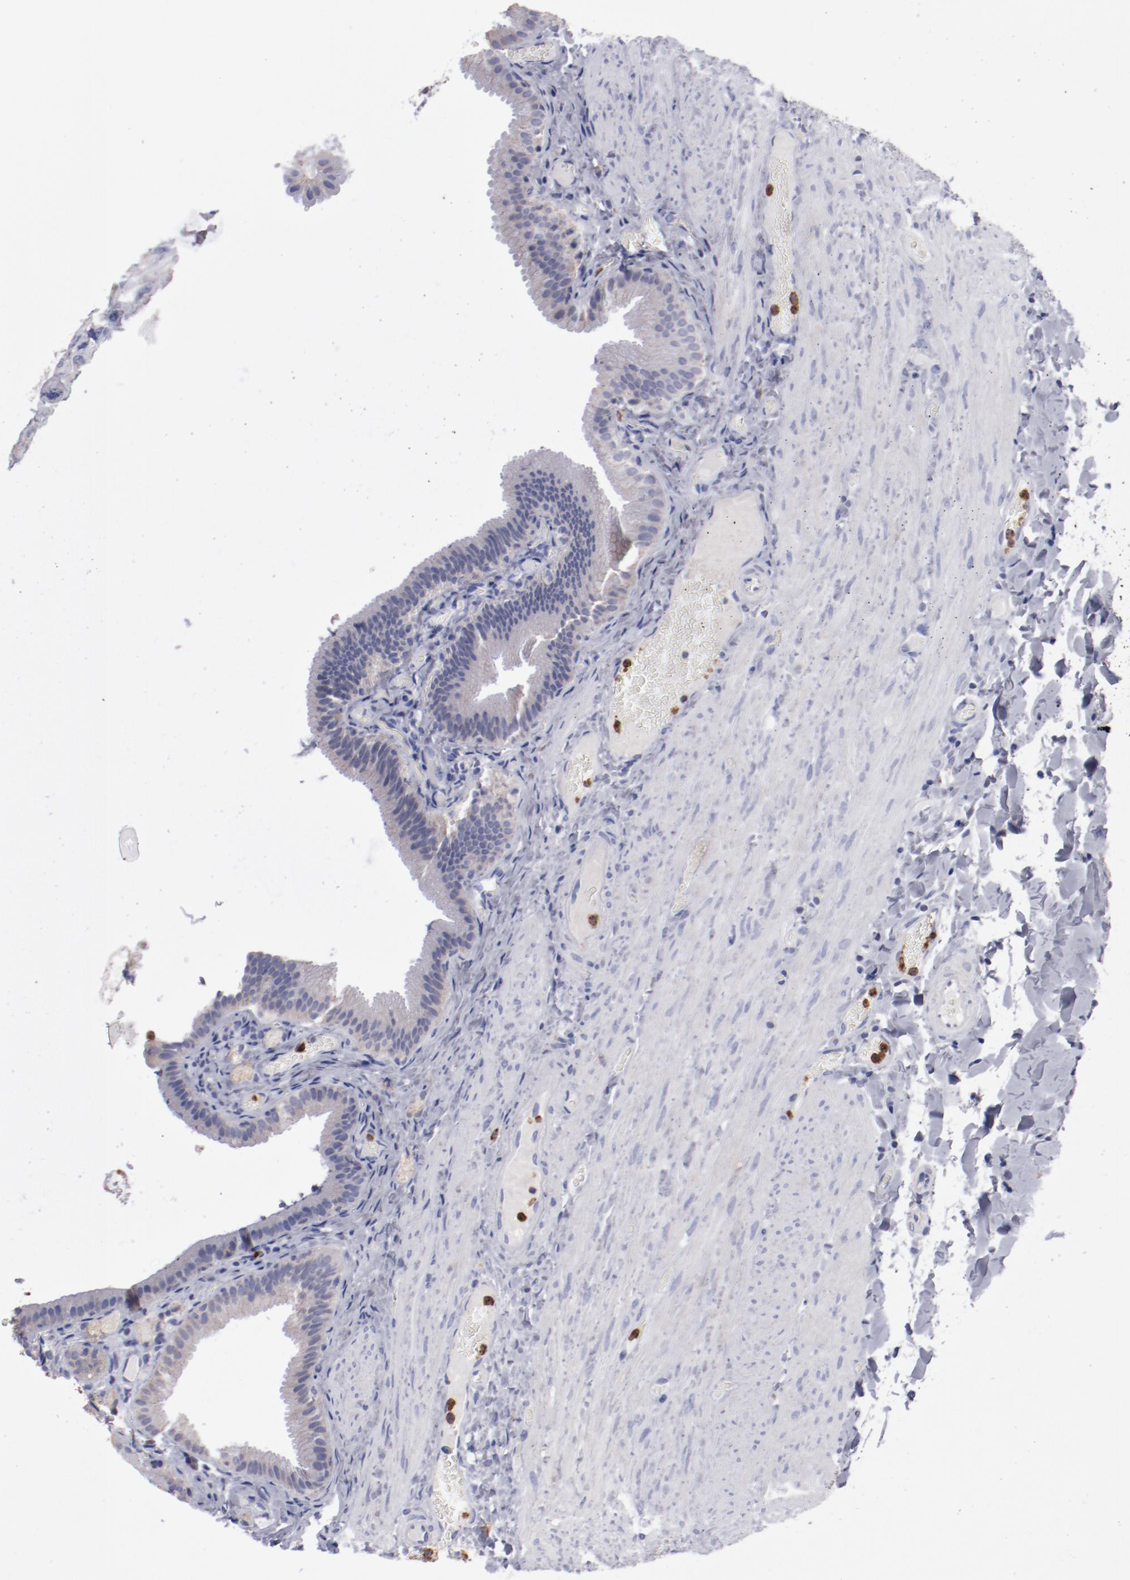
{"staining": {"intensity": "weak", "quantity": ">75%", "location": "cytoplasmic/membranous"}, "tissue": "gallbladder", "cell_type": "Glandular cells", "image_type": "normal", "snomed": [{"axis": "morphology", "description": "Normal tissue, NOS"}, {"axis": "topography", "description": "Gallbladder"}], "caption": "IHC (DAB (3,3'-diaminobenzidine)) staining of benign gallbladder reveals weak cytoplasmic/membranous protein positivity in about >75% of glandular cells.", "gene": "FGR", "patient": {"sex": "female", "age": 24}}